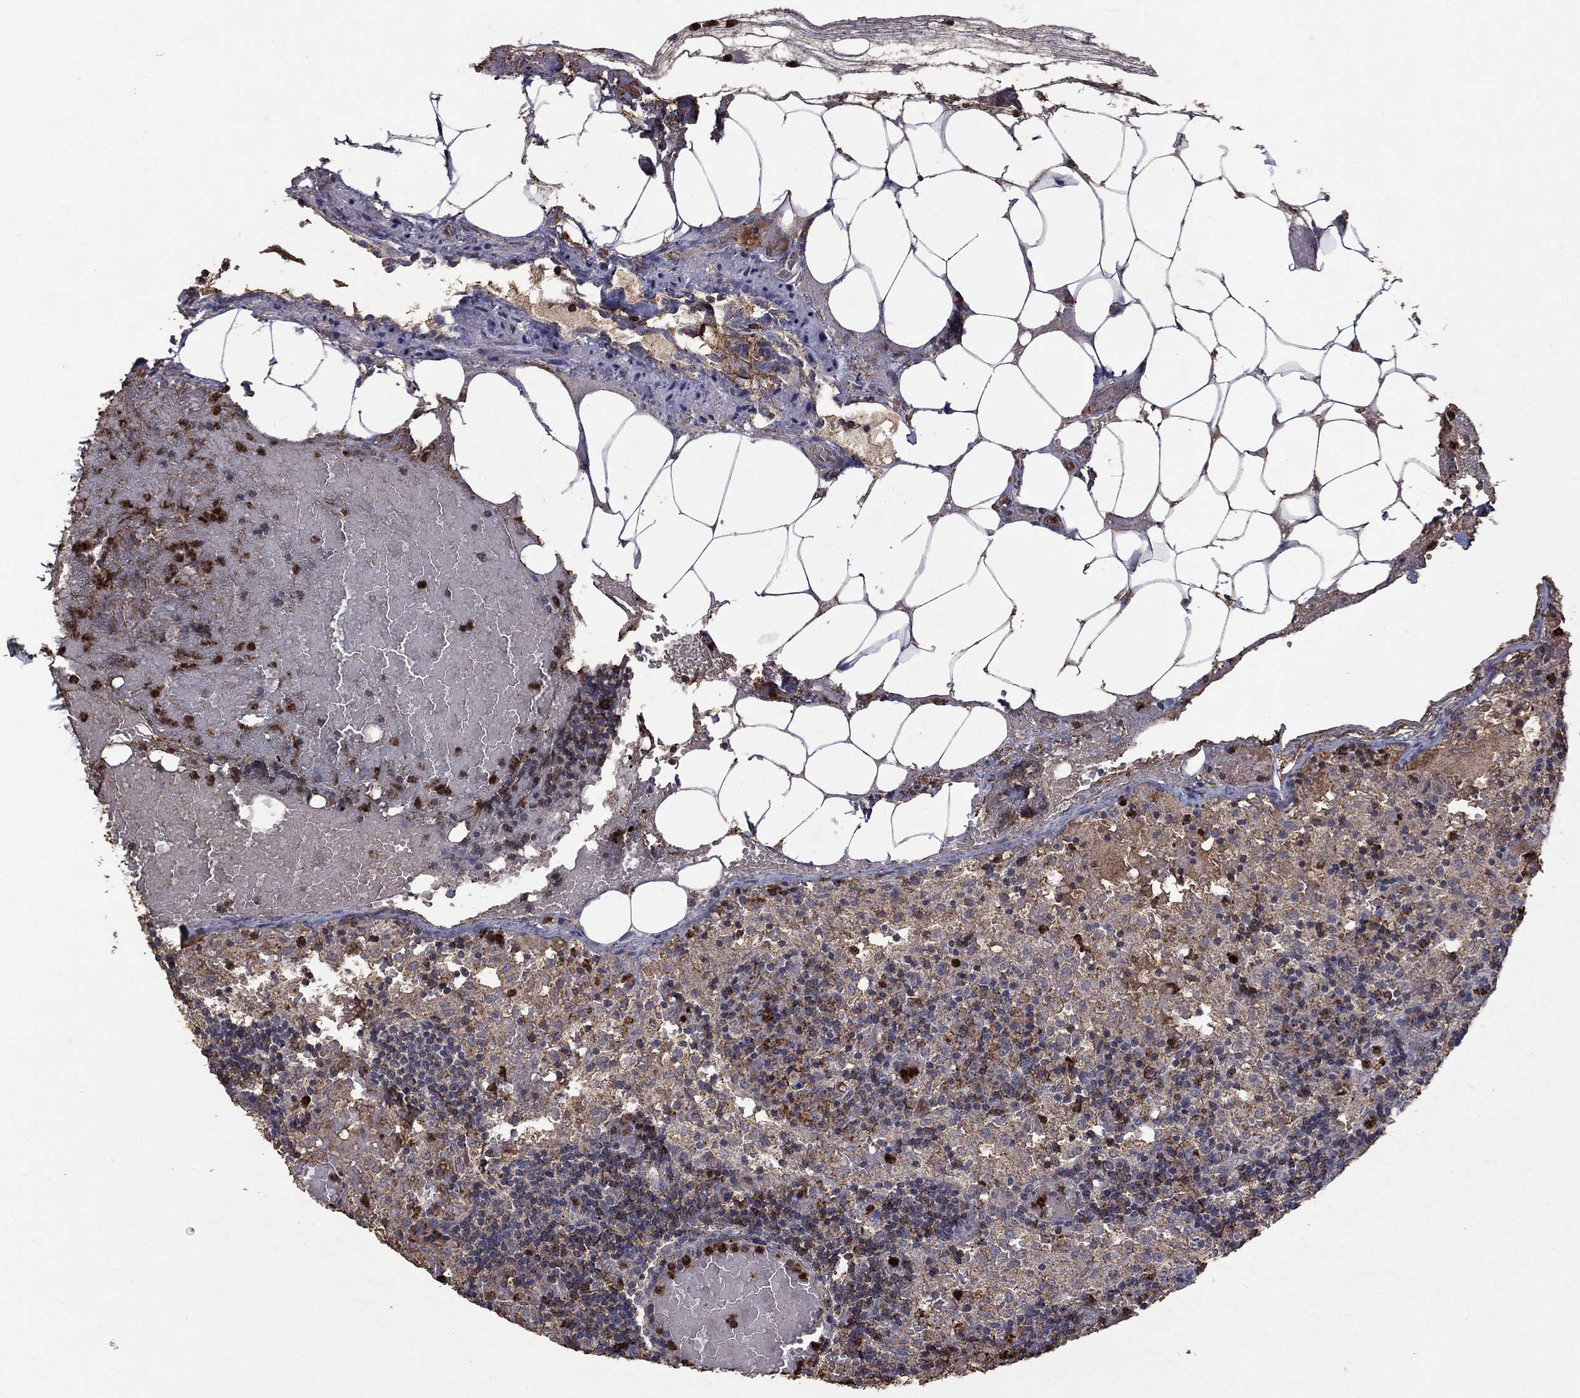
{"staining": {"intensity": "strong", "quantity": "<25%", "location": "cytoplasmic/membranous"}, "tissue": "lymph node", "cell_type": "Germinal center cells", "image_type": "normal", "snomed": [{"axis": "morphology", "description": "Normal tissue, NOS"}, {"axis": "topography", "description": "Lymph node"}], "caption": "A histopathology image showing strong cytoplasmic/membranous staining in approximately <25% of germinal center cells in unremarkable lymph node, as visualized by brown immunohistochemical staining.", "gene": "CD24", "patient": {"sex": "male", "age": 62}}